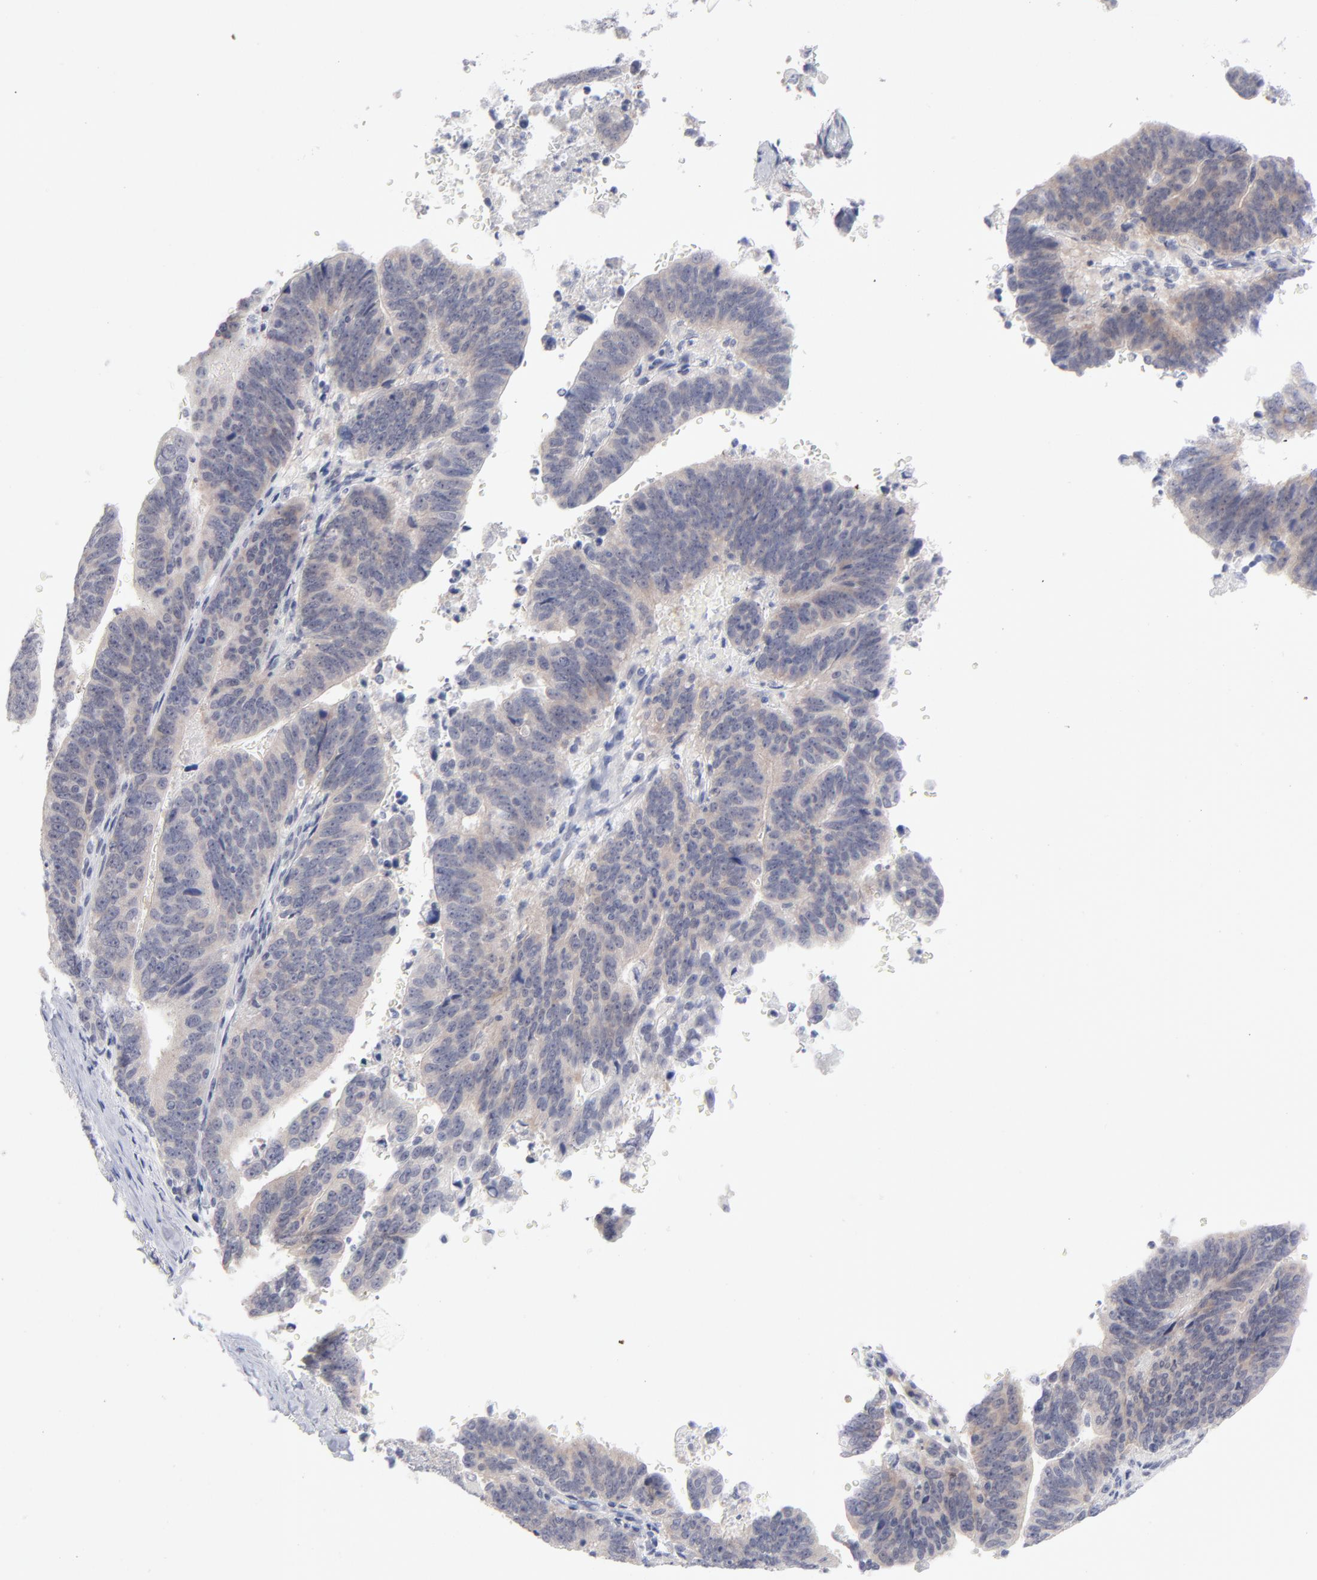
{"staining": {"intensity": "negative", "quantity": "none", "location": "none"}, "tissue": "stomach cancer", "cell_type": "Tumor cells", "image_type": "cancer", "snomed": [{"axis": "morphology", "description": "Adenocarcinoma, NOS"}, {"axis": "topography", "description": "Stomach, upper"}], "caption": "The photomicrograph exhibits no significant staining in tumor cells of stomach cancer.", "gene": "RPS24", "patient": {"sex": "female", "age": 50}}